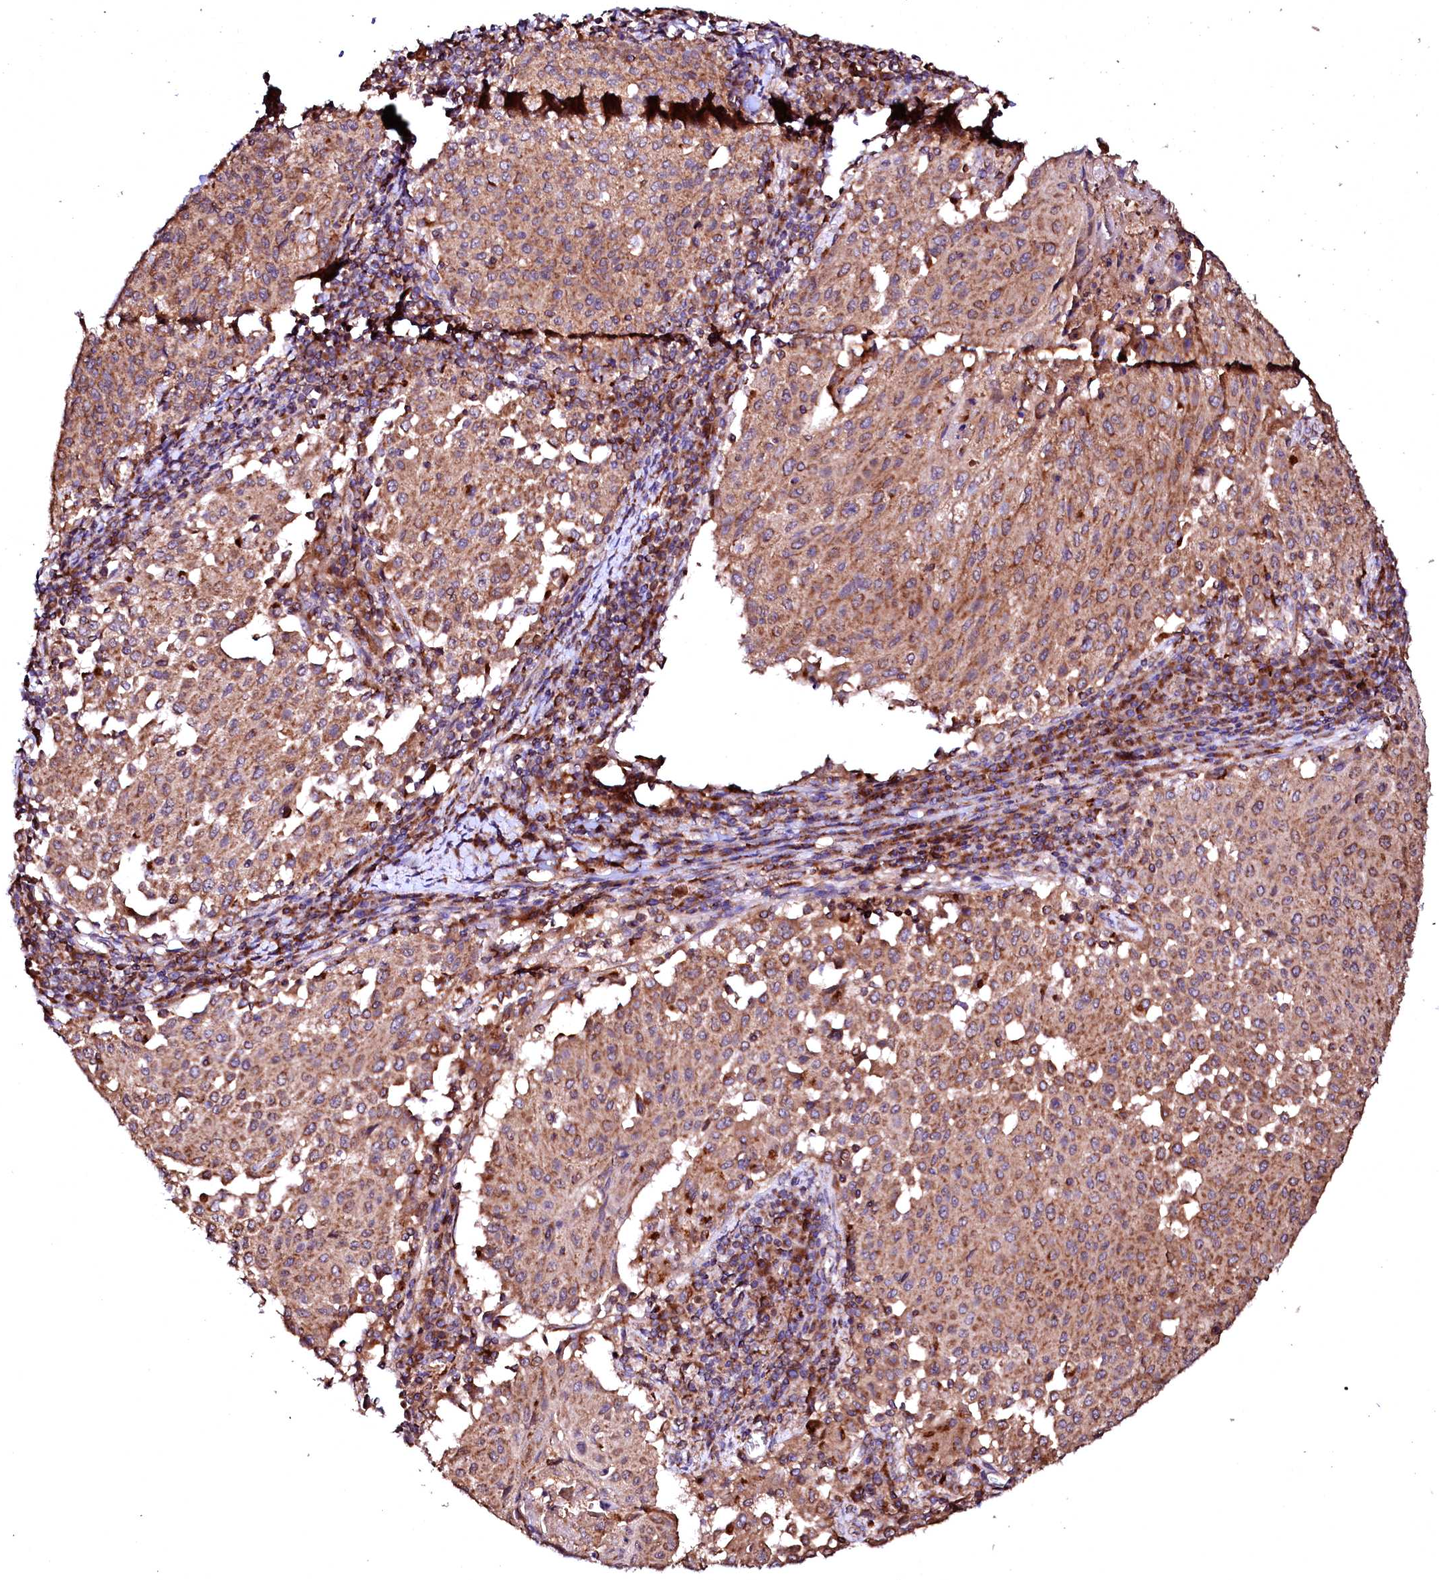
{"staining": {"intensity": "moderate", "quantity": ">75%", "location": "cytoplasmic/membranous"}, "tissue": "cervical cancer", "cell_type": "Tumor cells", "image_type": "cancer", "snomed": [{"axis": "morphology", "description": "Squamous cell carcinoma, NOS"}, {"axis": "topography", "description": "Cervix"}], "caption": "This image exhibits cervical squamous cell carcinoma stained with IHC to label a protein in brown. The cytoplasmic/membranous of tumor cells show moderate positivity for the protein. Nuclei are counter-stained blue.", "gene": "ST3GAL1", "patient": {"sex": "female", "age": 46}}